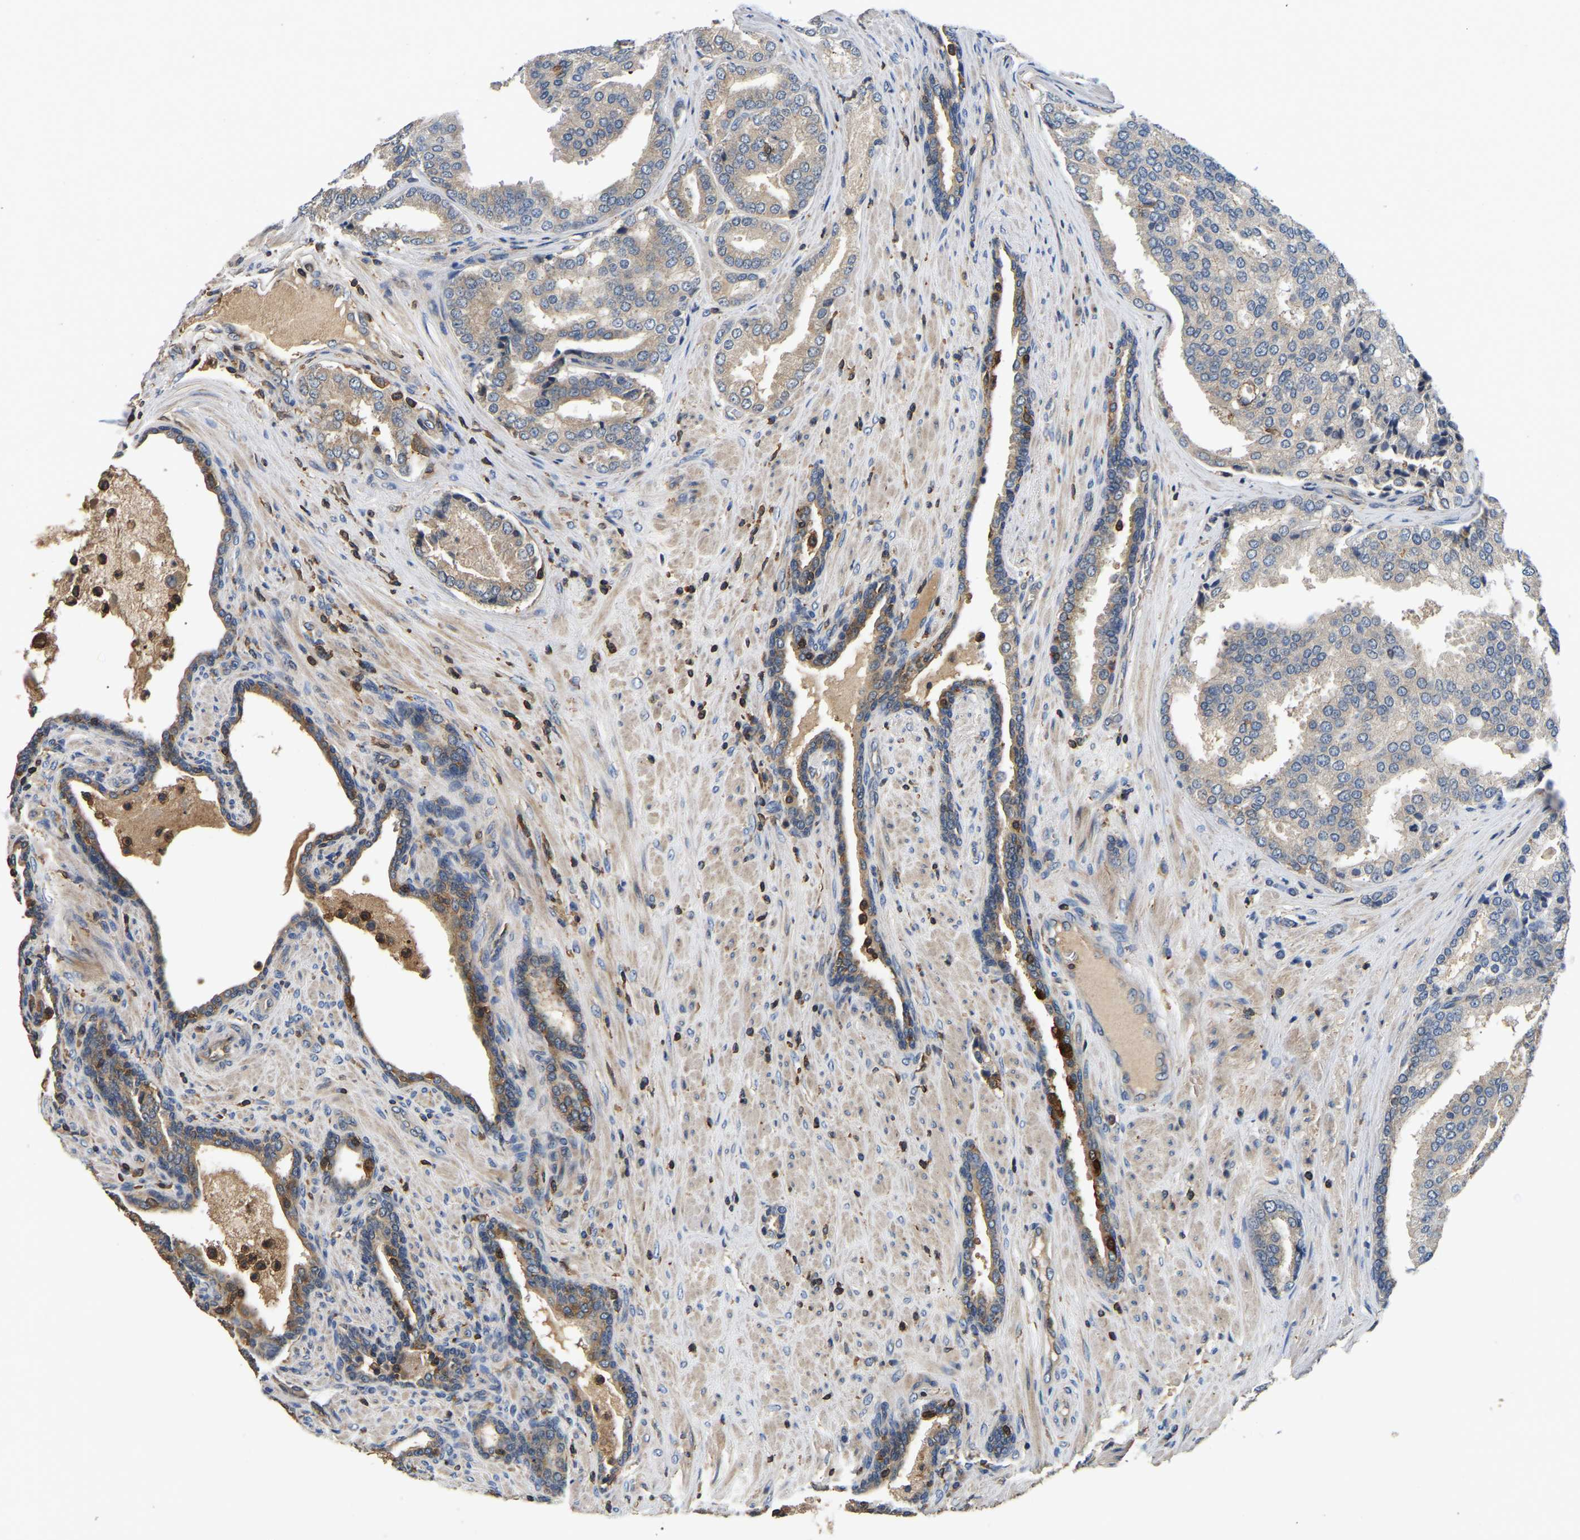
{"staining": {"intensity": "negative", "quantity": "none", "location": "none"}, "tissue": "prostate cancer", "cell_type": "Tumor cells", "image_type": "cancer", "snomed": [{"axis": "morphology", "description": "Adenocarcinoma, High grade"}, {"axis": "topography", "description": "Prostate"}], "caption": "Immunohistochemical staining of human adenocarcinoma (high-grade) (prostate) displays no significant staining in tumor cells.", "gene": "SMPD2", "patient": {"sex": "male", "age": 50}}